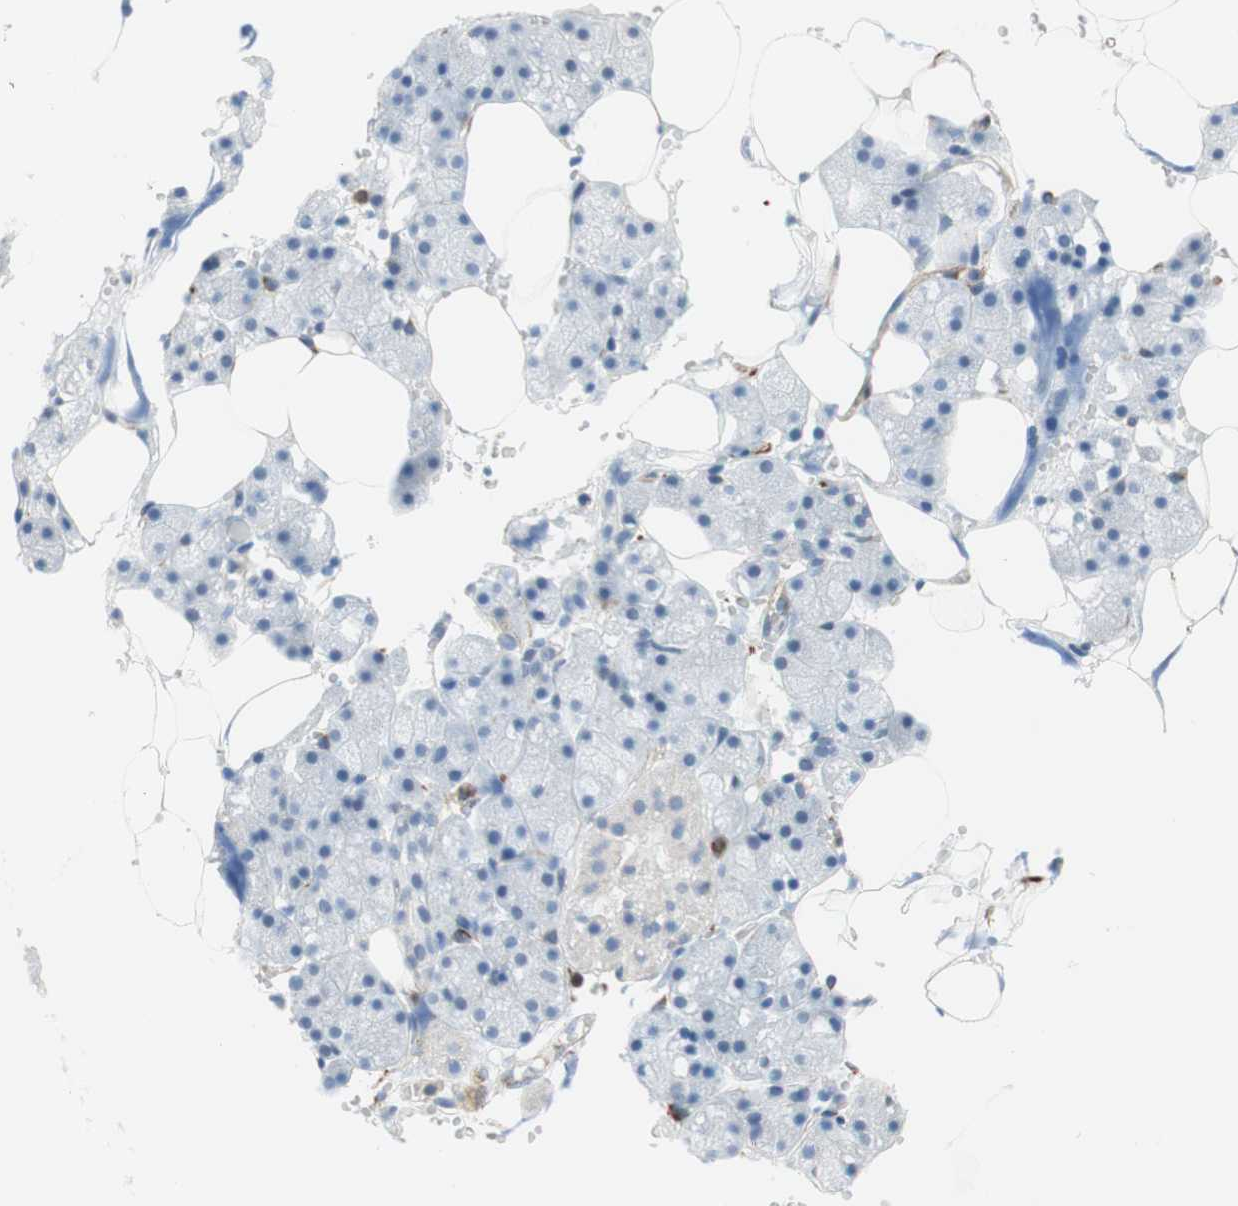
{"staining": {"intensity": "negative", "quantity": "none", "location": "none"}, "tissue": "salivary gland", "cell_type": "Glandular cells", "image_type": "normal", "snomed": [{"axis": "morphology", "description": "Normal tissue, NOS"}, {"axis": "topography", "description": "Salivary gland"}], "caption": "DAB immunohistochemical staining of normal human salivary gland demonstrates no significant staining in glandular cells.", "gene": "POU2AF1", "patient": {"sex": "male", "age": 62}}